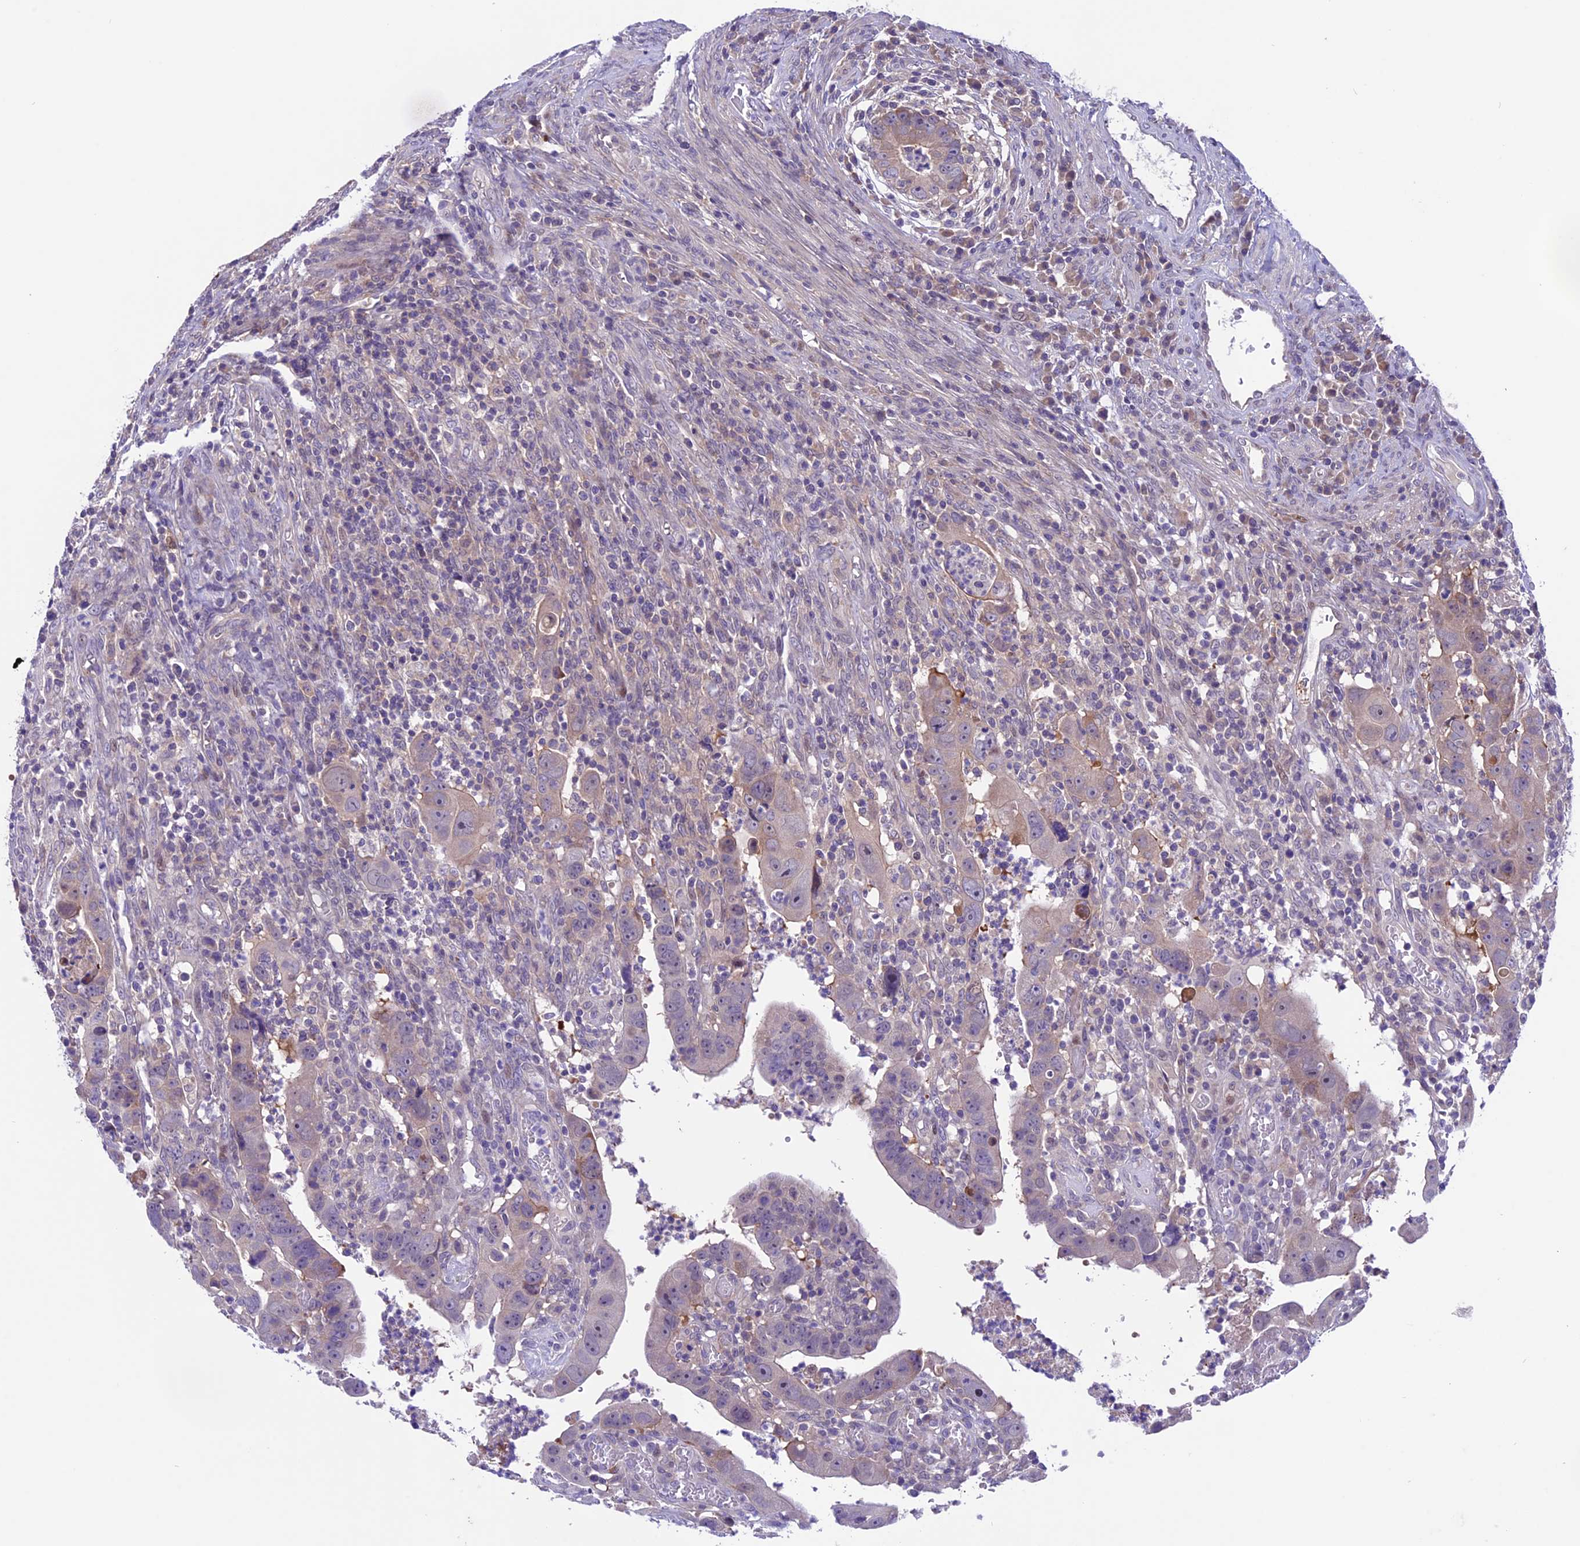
{"staining": {"intensity": "weak", "quantity": "<25%", "location": "cytoplasmic/membranous"}, "tissue": "colorectal cancer", "cell_type": "Tumor cells", "image_type": "cancer", "snomed": [{"axis": "morphology", "description": "Normal tissue, NOS"}, {"axis": "morphology", "description": "Adenocarcinoma, NOS"}, {"axis": "topography", "description": "Rectum"}], "caption": "Immunohistochemistry (IHC) image of neoplastic tissue: adenocarcinoma (colorectal) stained with DAB (3,3'-diaminobenzidine) demonstrates no significant protein expression in tumor cells.", "gene": "XKR7", "patient": {"sex": "female", "age": 65}}